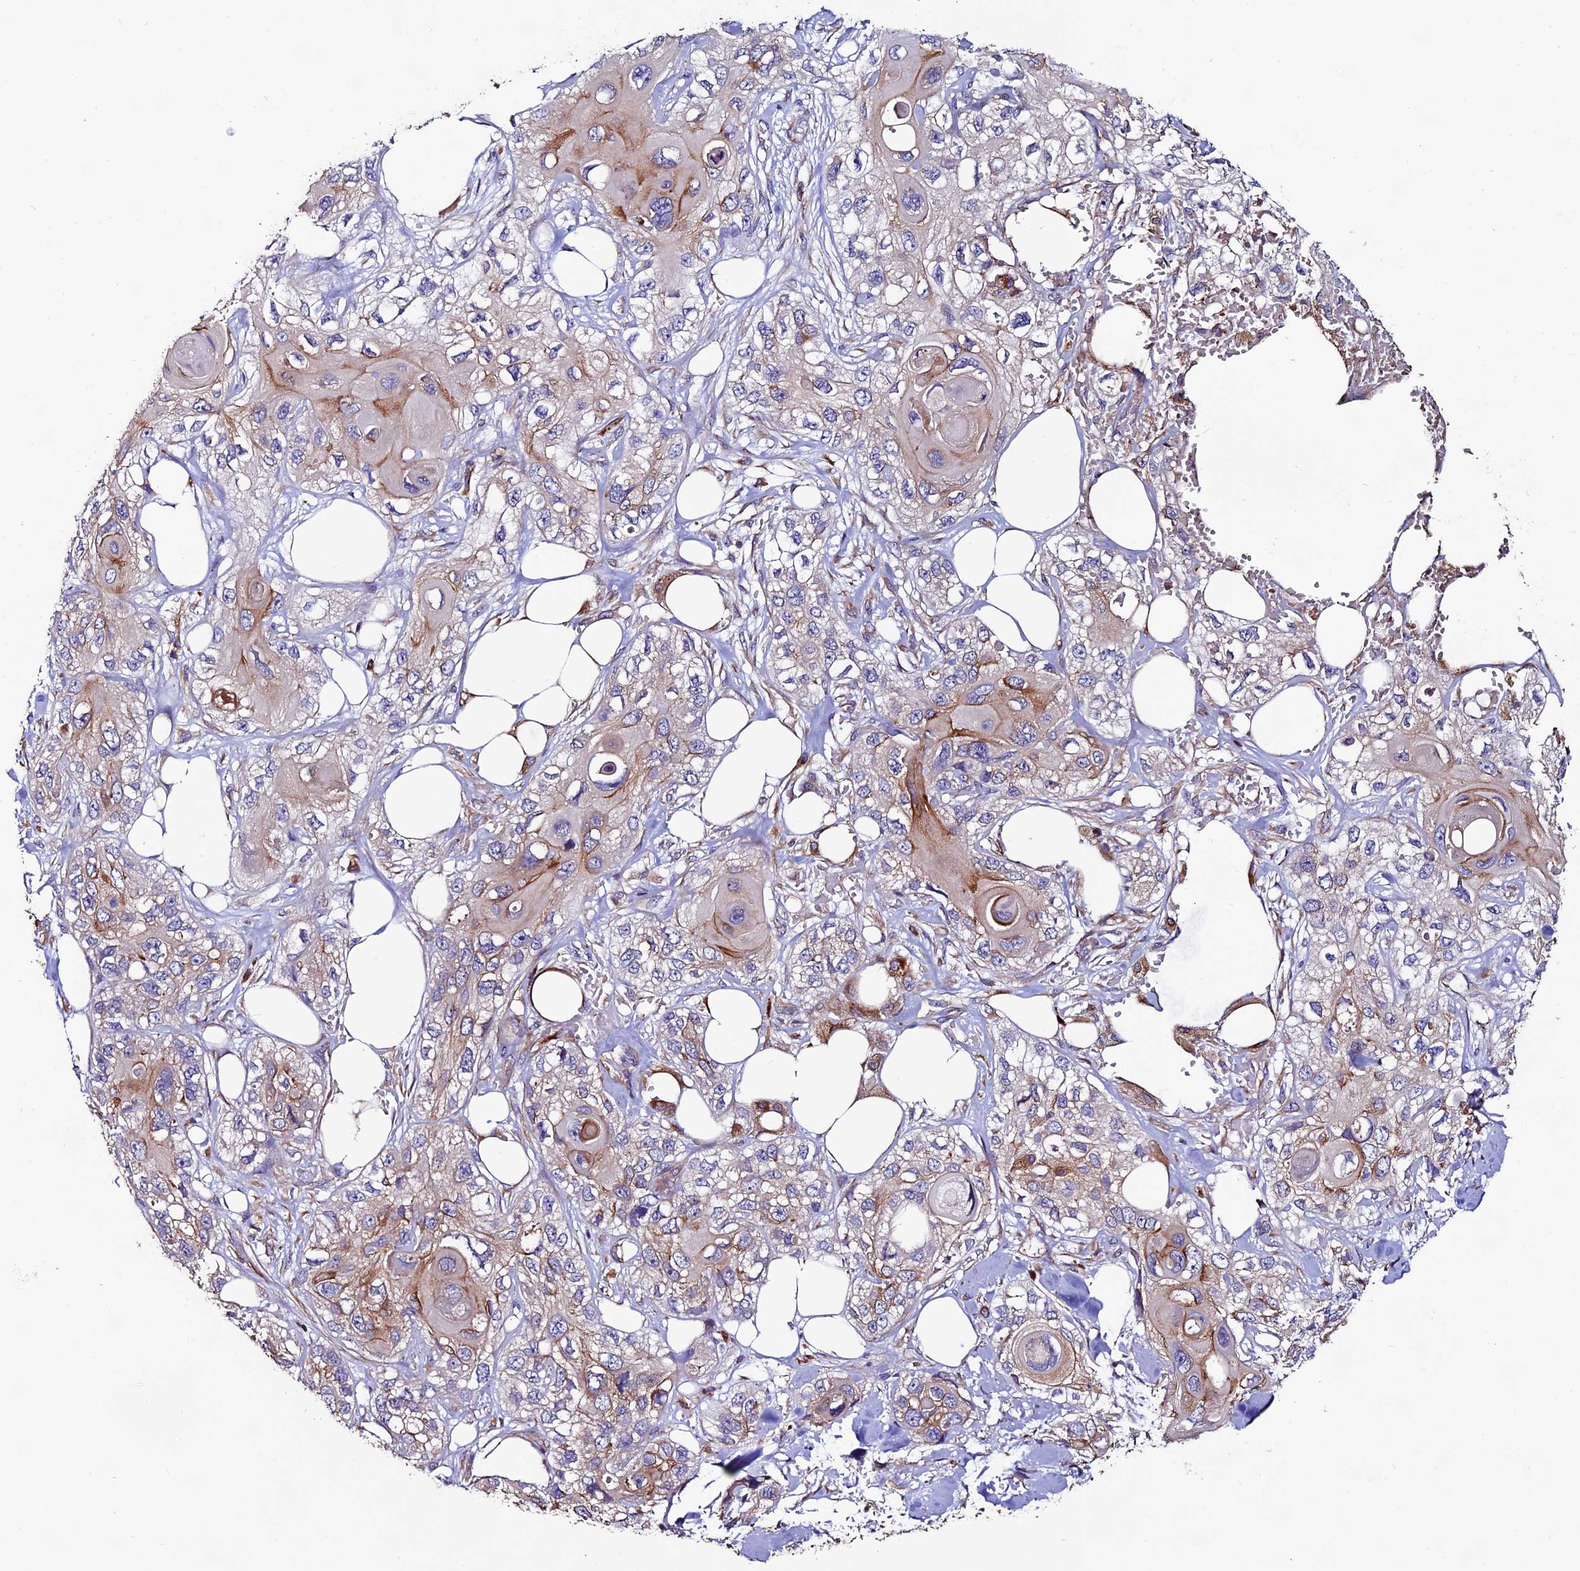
{"staining": {"intensity": "weak", "quantity": "25%-75%", "location": "cytoplasmic/membranous"}, "tissue": "skin cancer", "cell_type": "Tumor cells", "image_type": "cancer", "snomed": [{"axis": "morphology", "description": "Normal tissue, NOS"}, {"axis": "morphology", "description": "Squamous cell carcinoma, NOS"}, {"axis": "topography", "description": "Skin"}], "caption": "Immunohistochemistry photomicrograph of neoplastic tissue: squamous cell carcinoma (skin) stained using immunohistochemistry reveals low levels of weak protein expression localized specifically in the cytoplasmic/membranous of tumor cells, appearing as a cytoplasmic/membranous brown color.", "gene": "CLN5", "patient": {"sex": "male", "age": 72}}